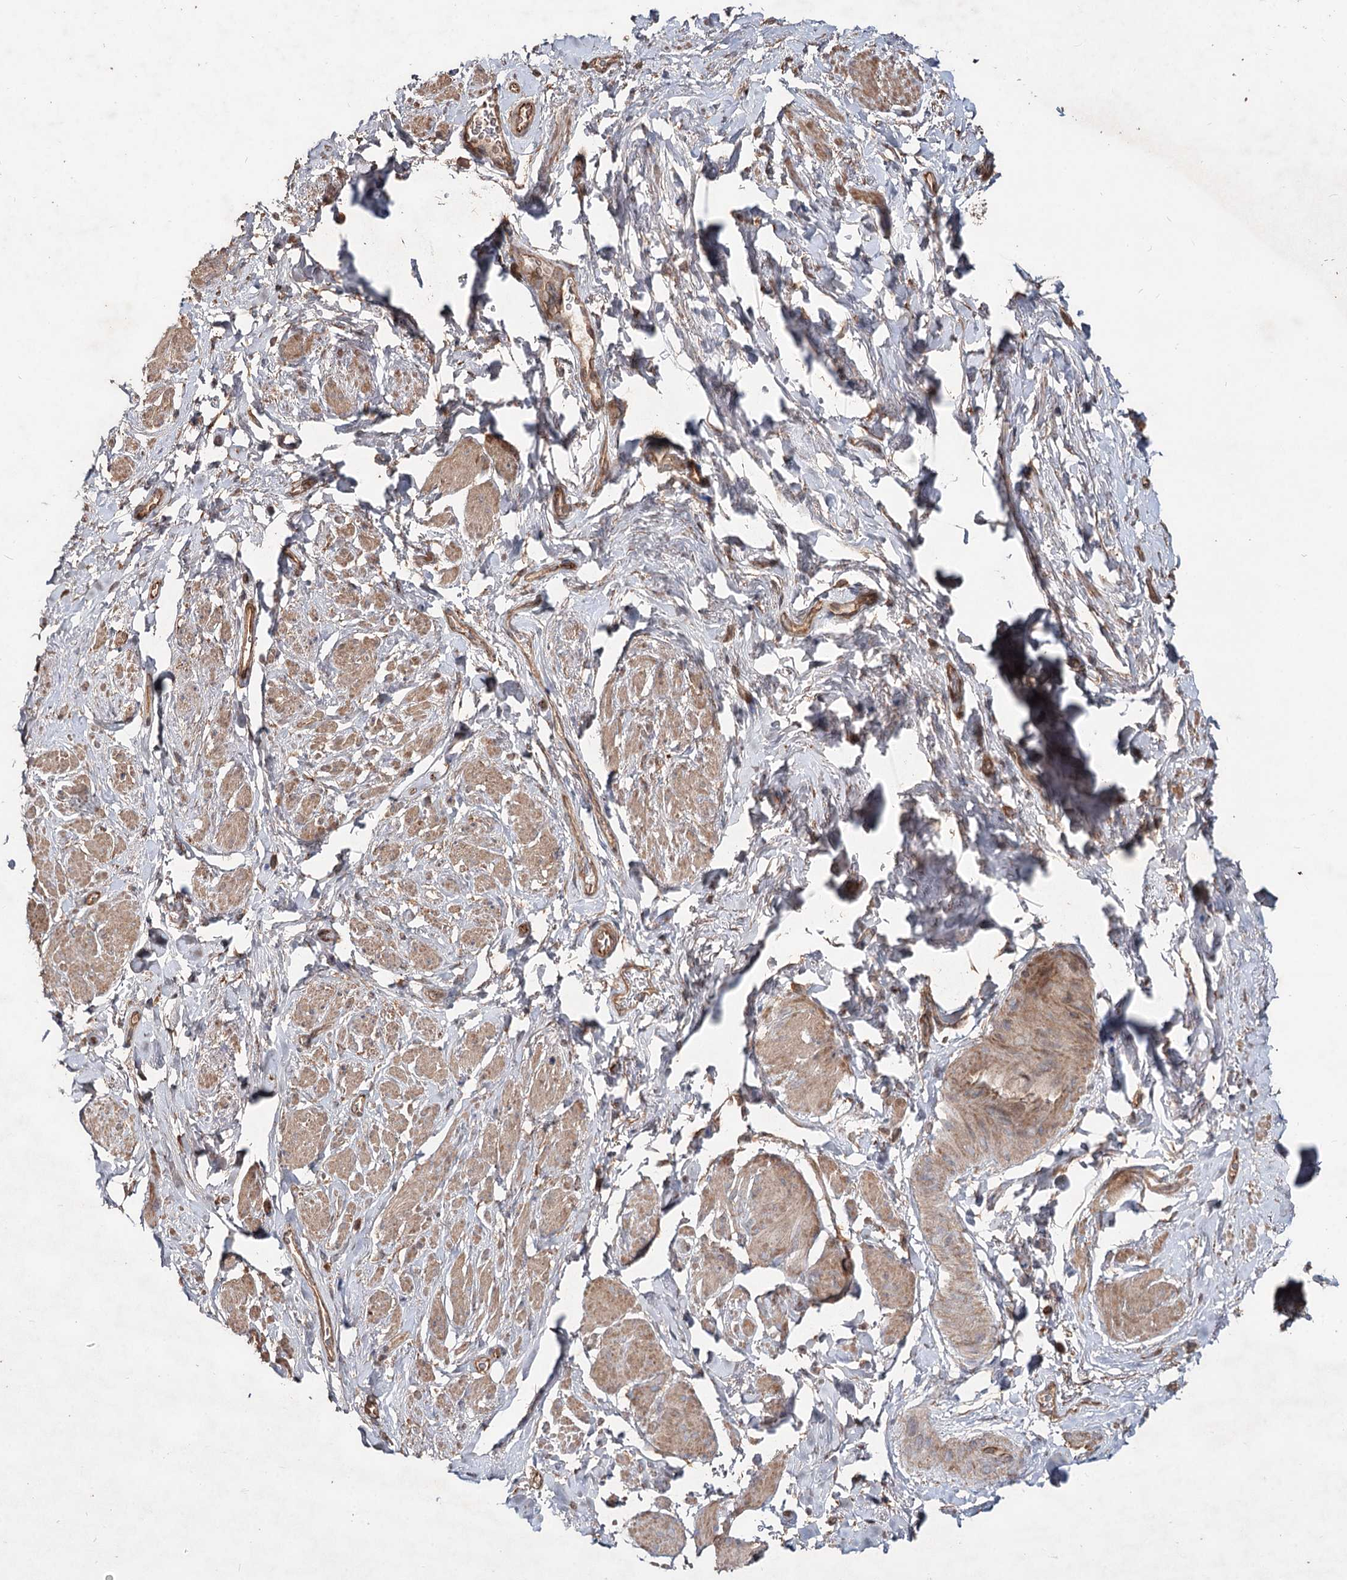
{"staining": {"intensity": "moderate", "quantity": "25%-75%", "location": "cytoplasmic/membranous"}, "tissue": "smooth muscle", "cell_type": "Smooth muscle cells", "image_type": "normal", "snomed": [{"axis": "morphology", "description": "Normal tissue, NOS"}, {"axis": "topography", "description": "Smooth muscle"}, {"axis": "topography", "description": "Peripheral nerve tissue"}], "caption": "Unremarkable smooth muscle exhibits moderate cytoplasmic/membranous expression in approximately 25%-75% of smooth muscle cells The staining is performed using DAB brown chromogen to label protein expression. The nuclei are counter-stained blue using hematoxylin..", "gene": "SPART", "patient": {"sex": "male", "age": 69}}